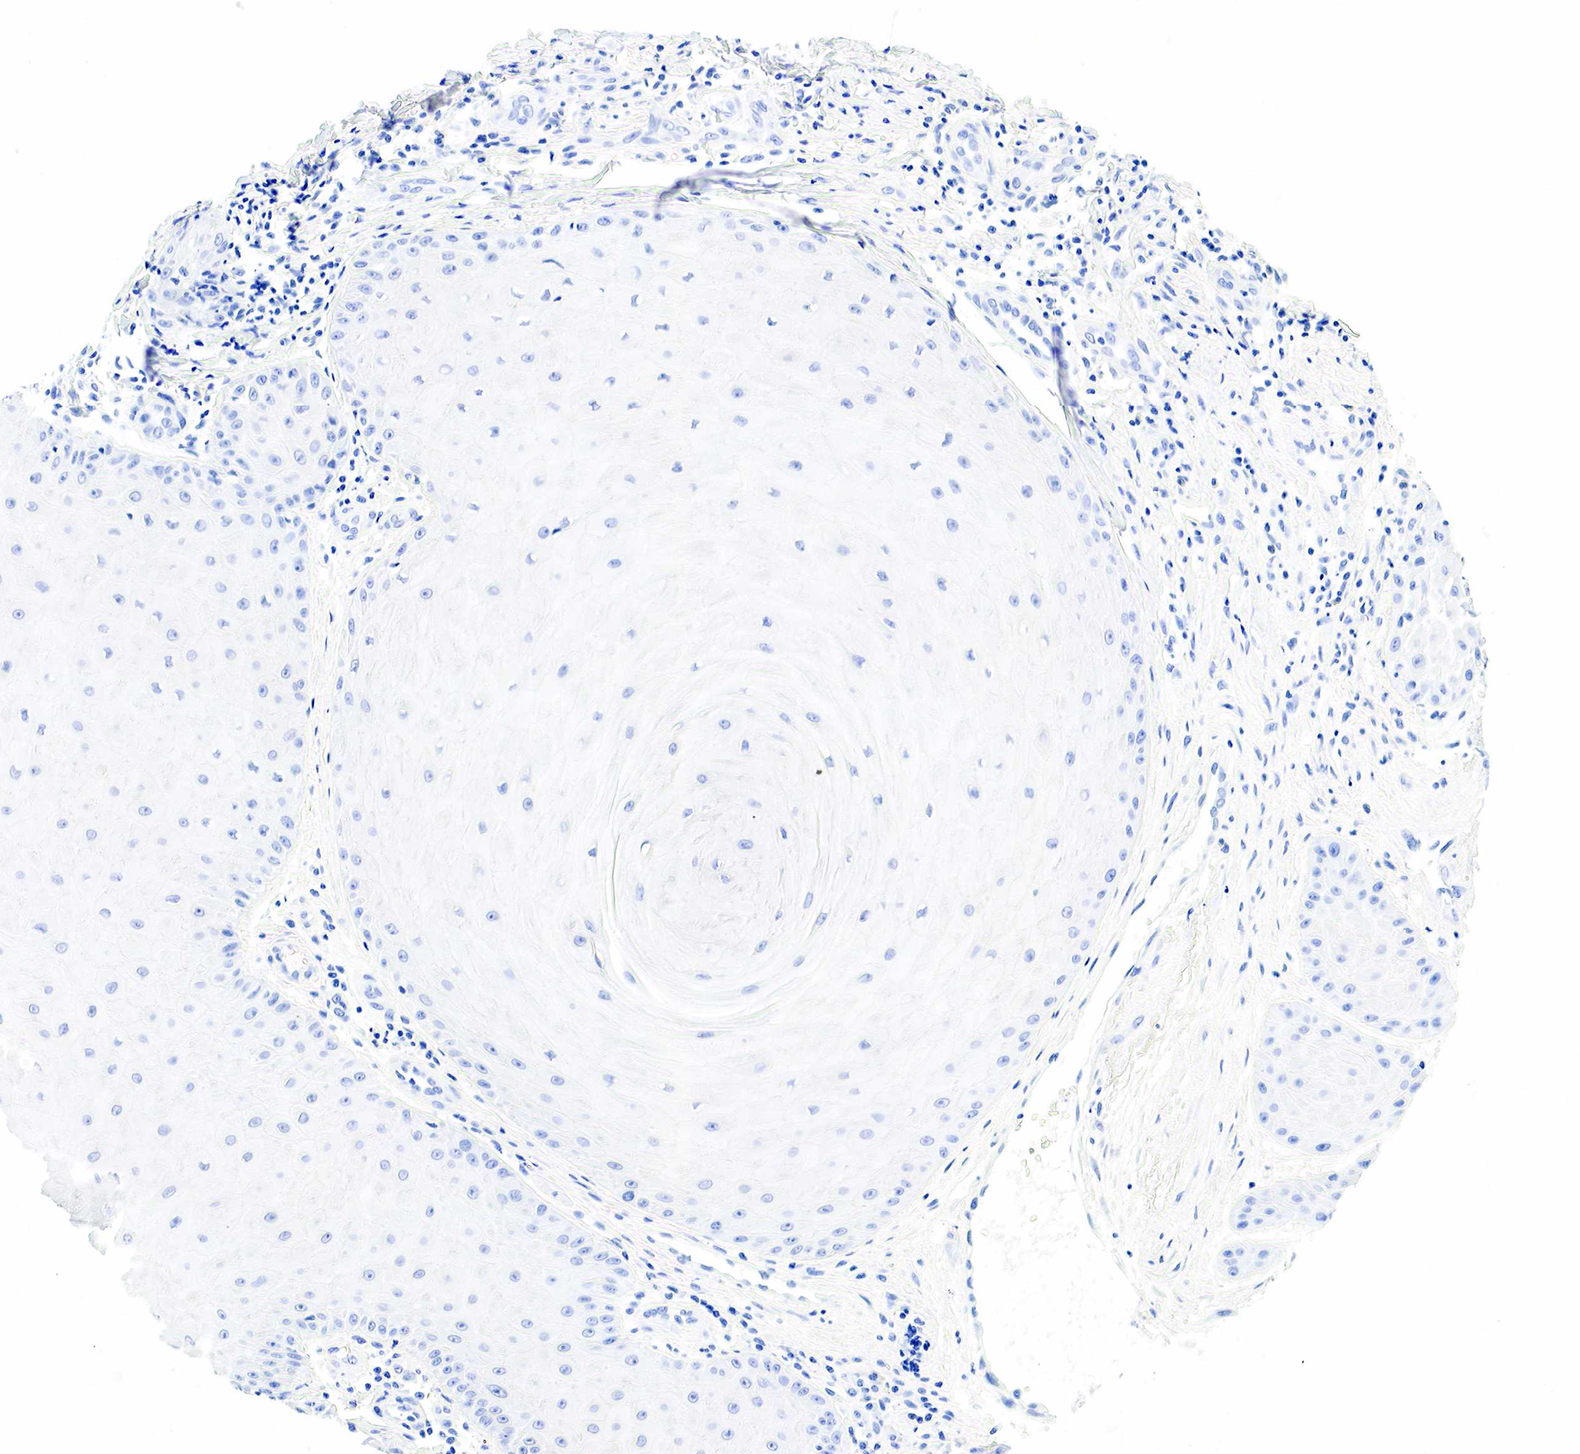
{"staining": {"intensity": "negative", "quantity": "none", "location": "none"}, "tissue": "skin cancer", "cell_type": "Tumor cells", "image_type": "cancer", "snomed": [{"axis": "morphology", "description": "Squamous cell carcinoma, NOS"}, {"axis": "topography", "description": "Skin"}], "caption": "IHC of squamous cell carcinoma (skin) demonstrates no positivity in tumor cells.", "gene": "KRT7", "patient": {"sex": "male", "age": 57}}